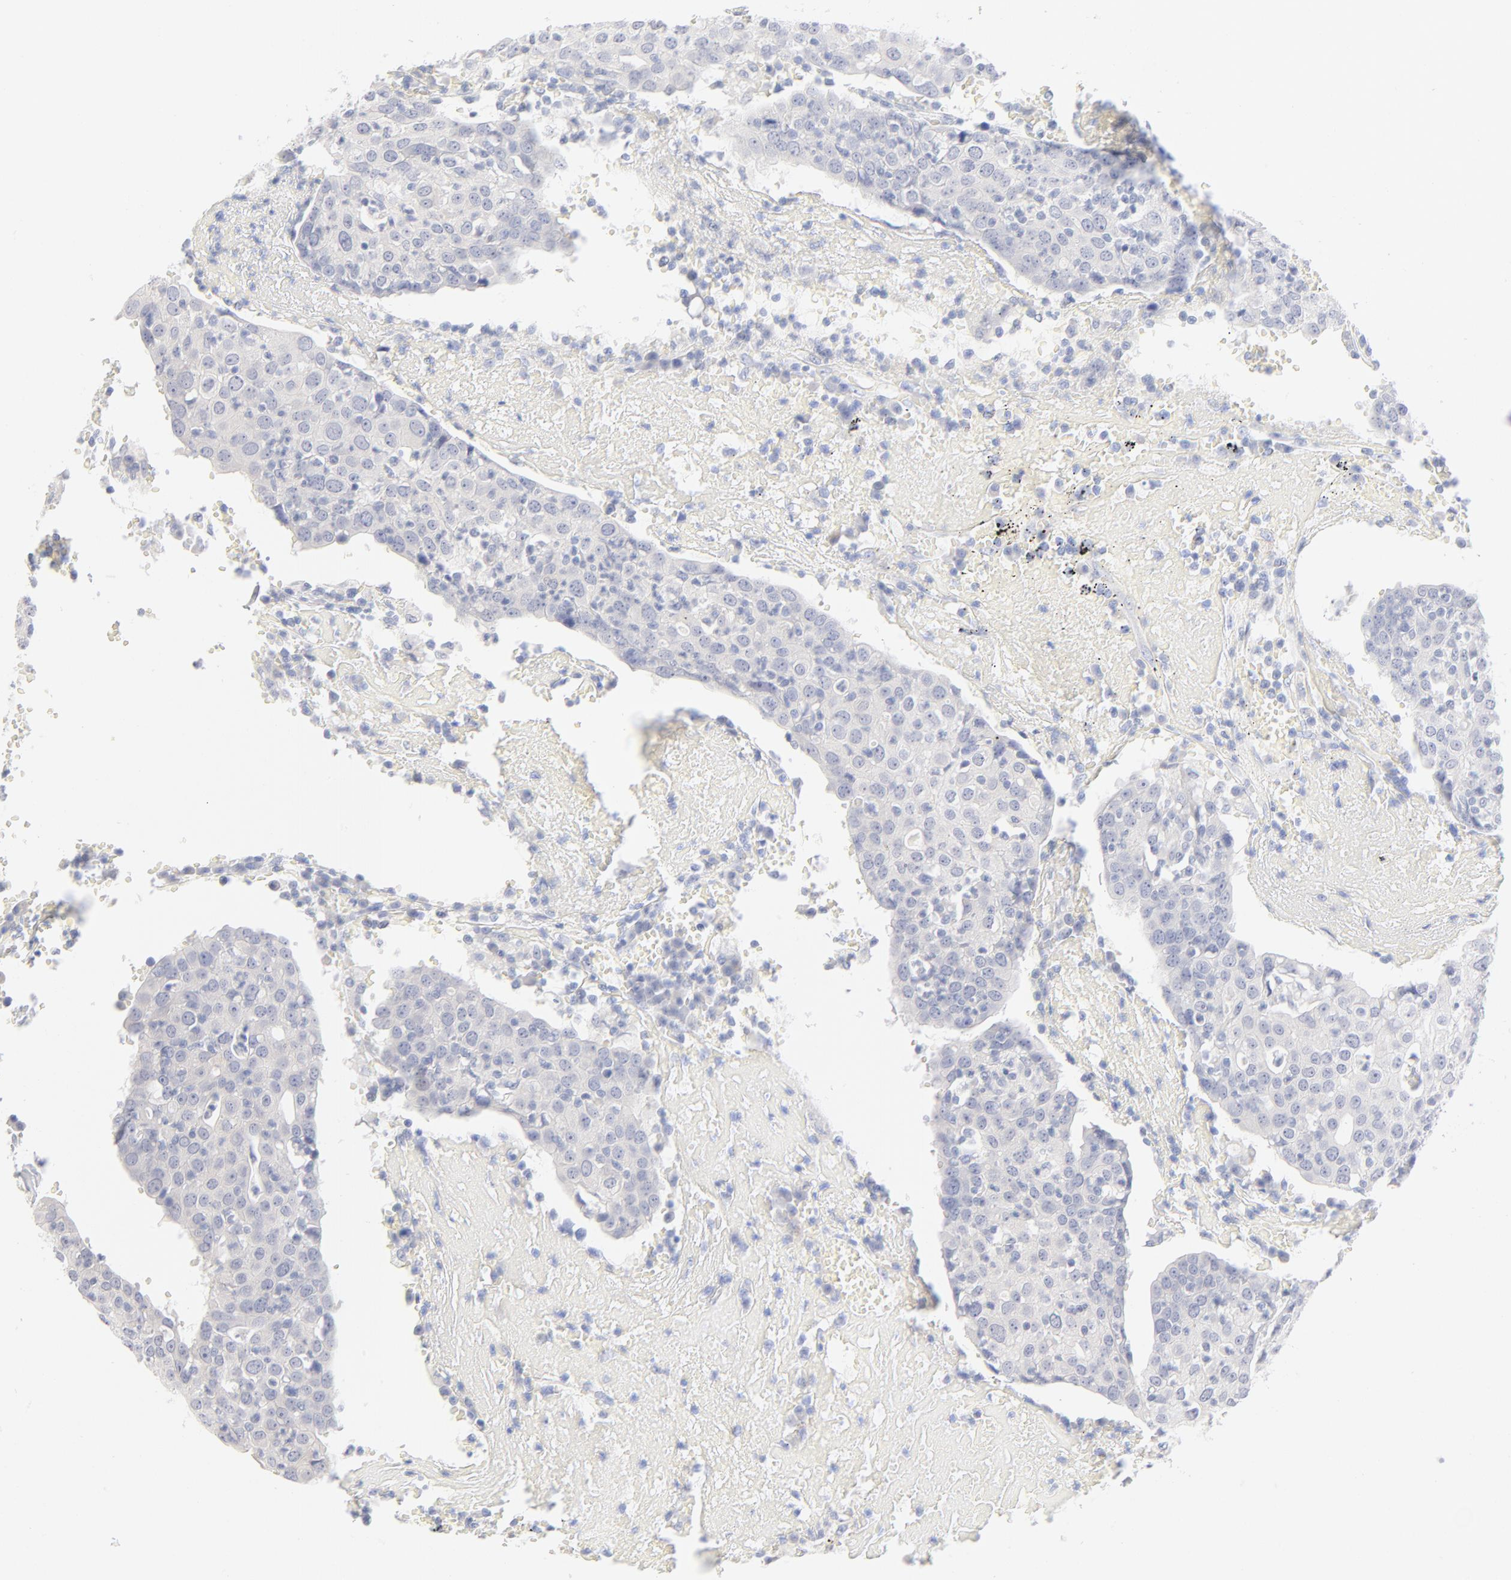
{"staining": {"intensity": "negative", "quantity": "none", "location": "none"}, "tissue": "head and neck cancer", "cell_type": "Tumor cells", "image_type": "cancer", "snomed": [{"axis": "morphology", "description": "Adenocarcinoma, NOS"}, {"axis": "topography", "description": "Salivary gland"}, {"axis": "topography", "description": "Head-Neck"}], "caption": "Immunohistochemical staining of human adenocarcinoma (head and neck) reveals no significant positivity in tumor cells.", "gene": "ONECUT1", "patient": {"sex": "female", "age": 65}}